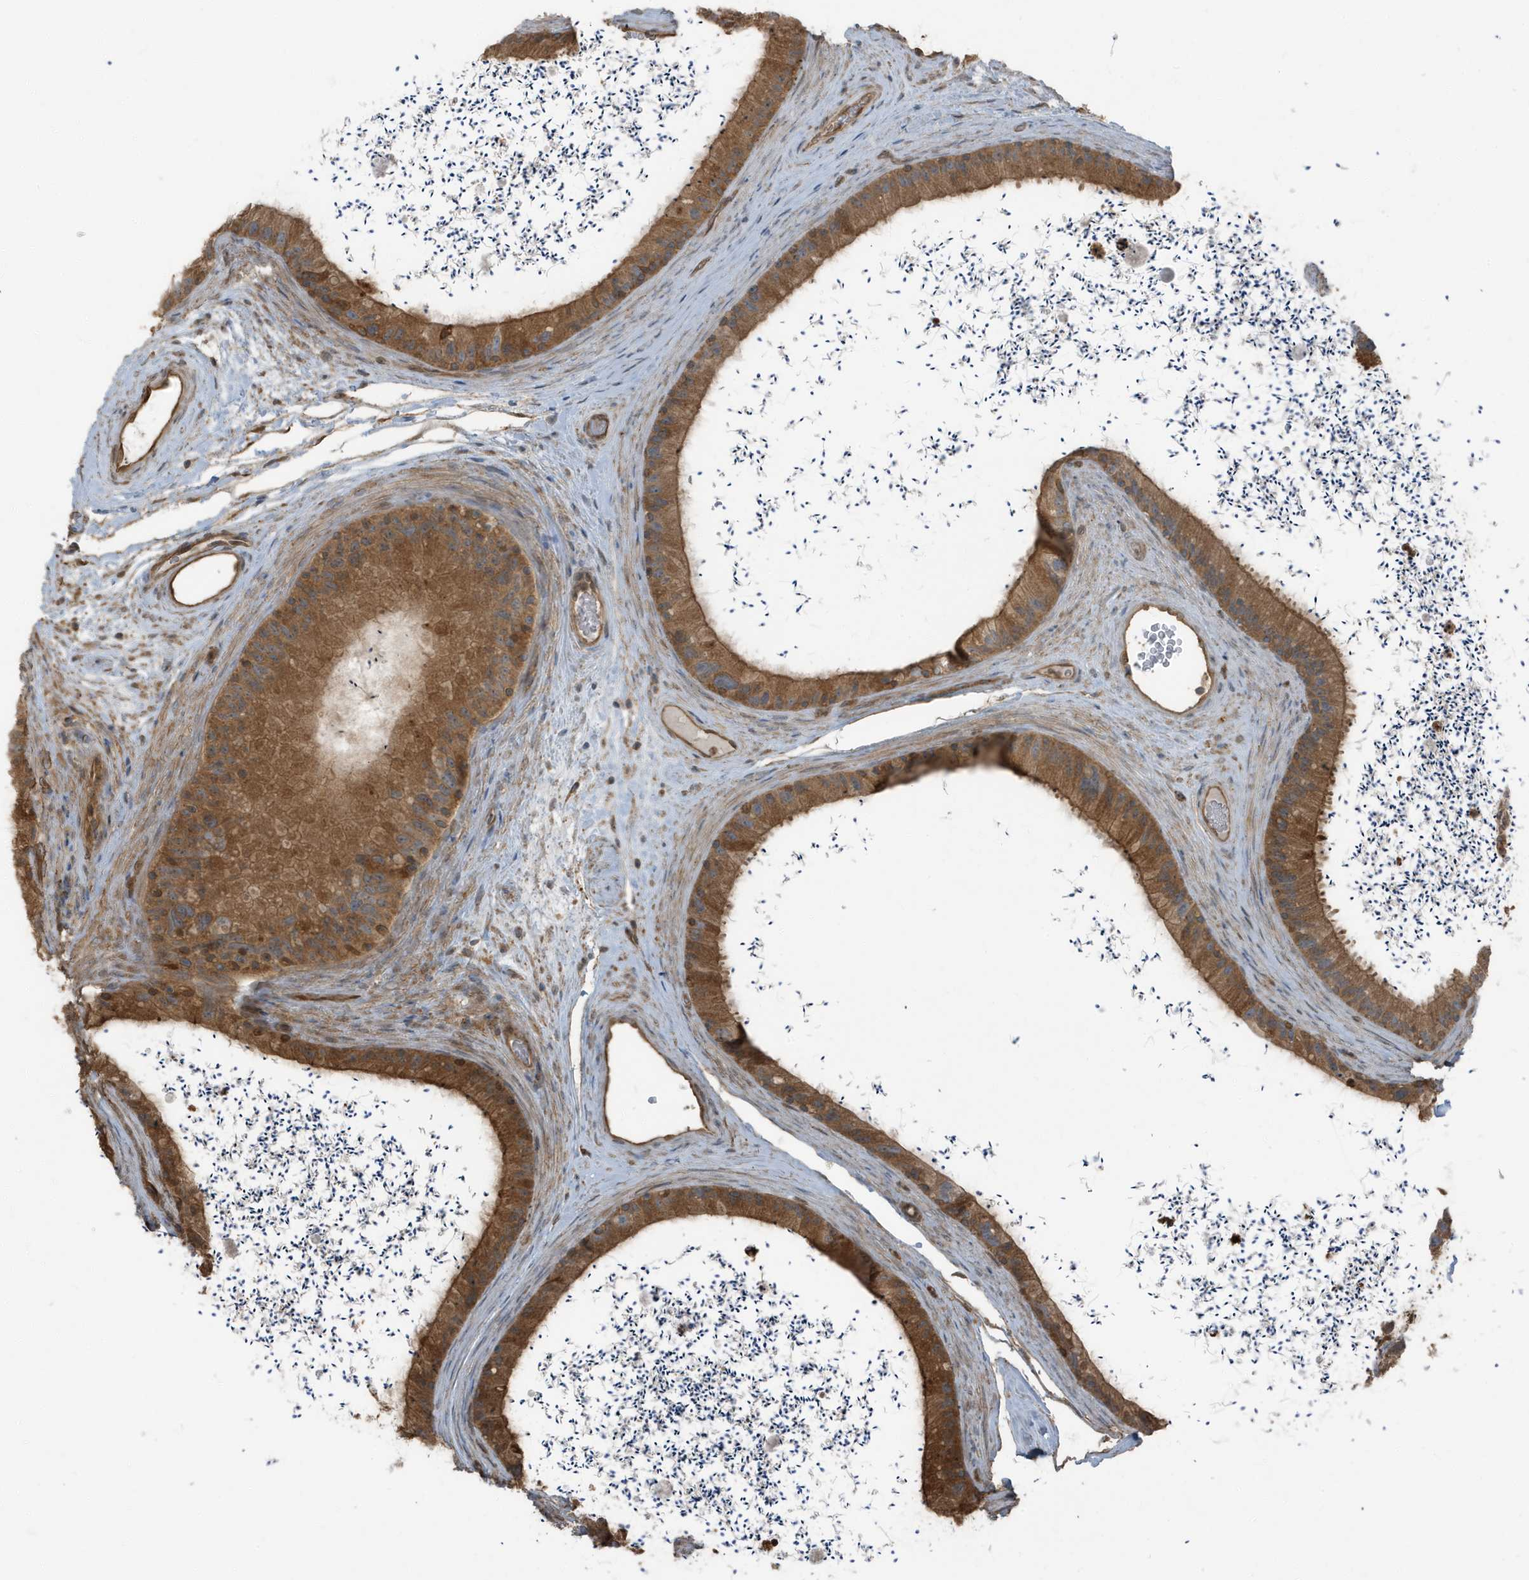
{"staining": {"intensity": "moderate", "quantity": ">75%", "location": "cytoplasmic/membranous"}, "tissue": "epididymis", "cell_type": "Glandular cells", "image_type": "normal", "snomed": [{"axis": "morphology", "description": "Normal tissue, NOS"}, {"axis": "topography", "description": "Epididymis, spermatic cord, NOS"}], "caption": "Immunohistochemistry micrograph of normal human epididymis stained for a protein (brown), which reveals medium levels of moderate cytoplasmic/membranous staining in approximately >75% of glandular cells.", "gene": "AZI2", "patient": {"sex": "male", "age": 50}}